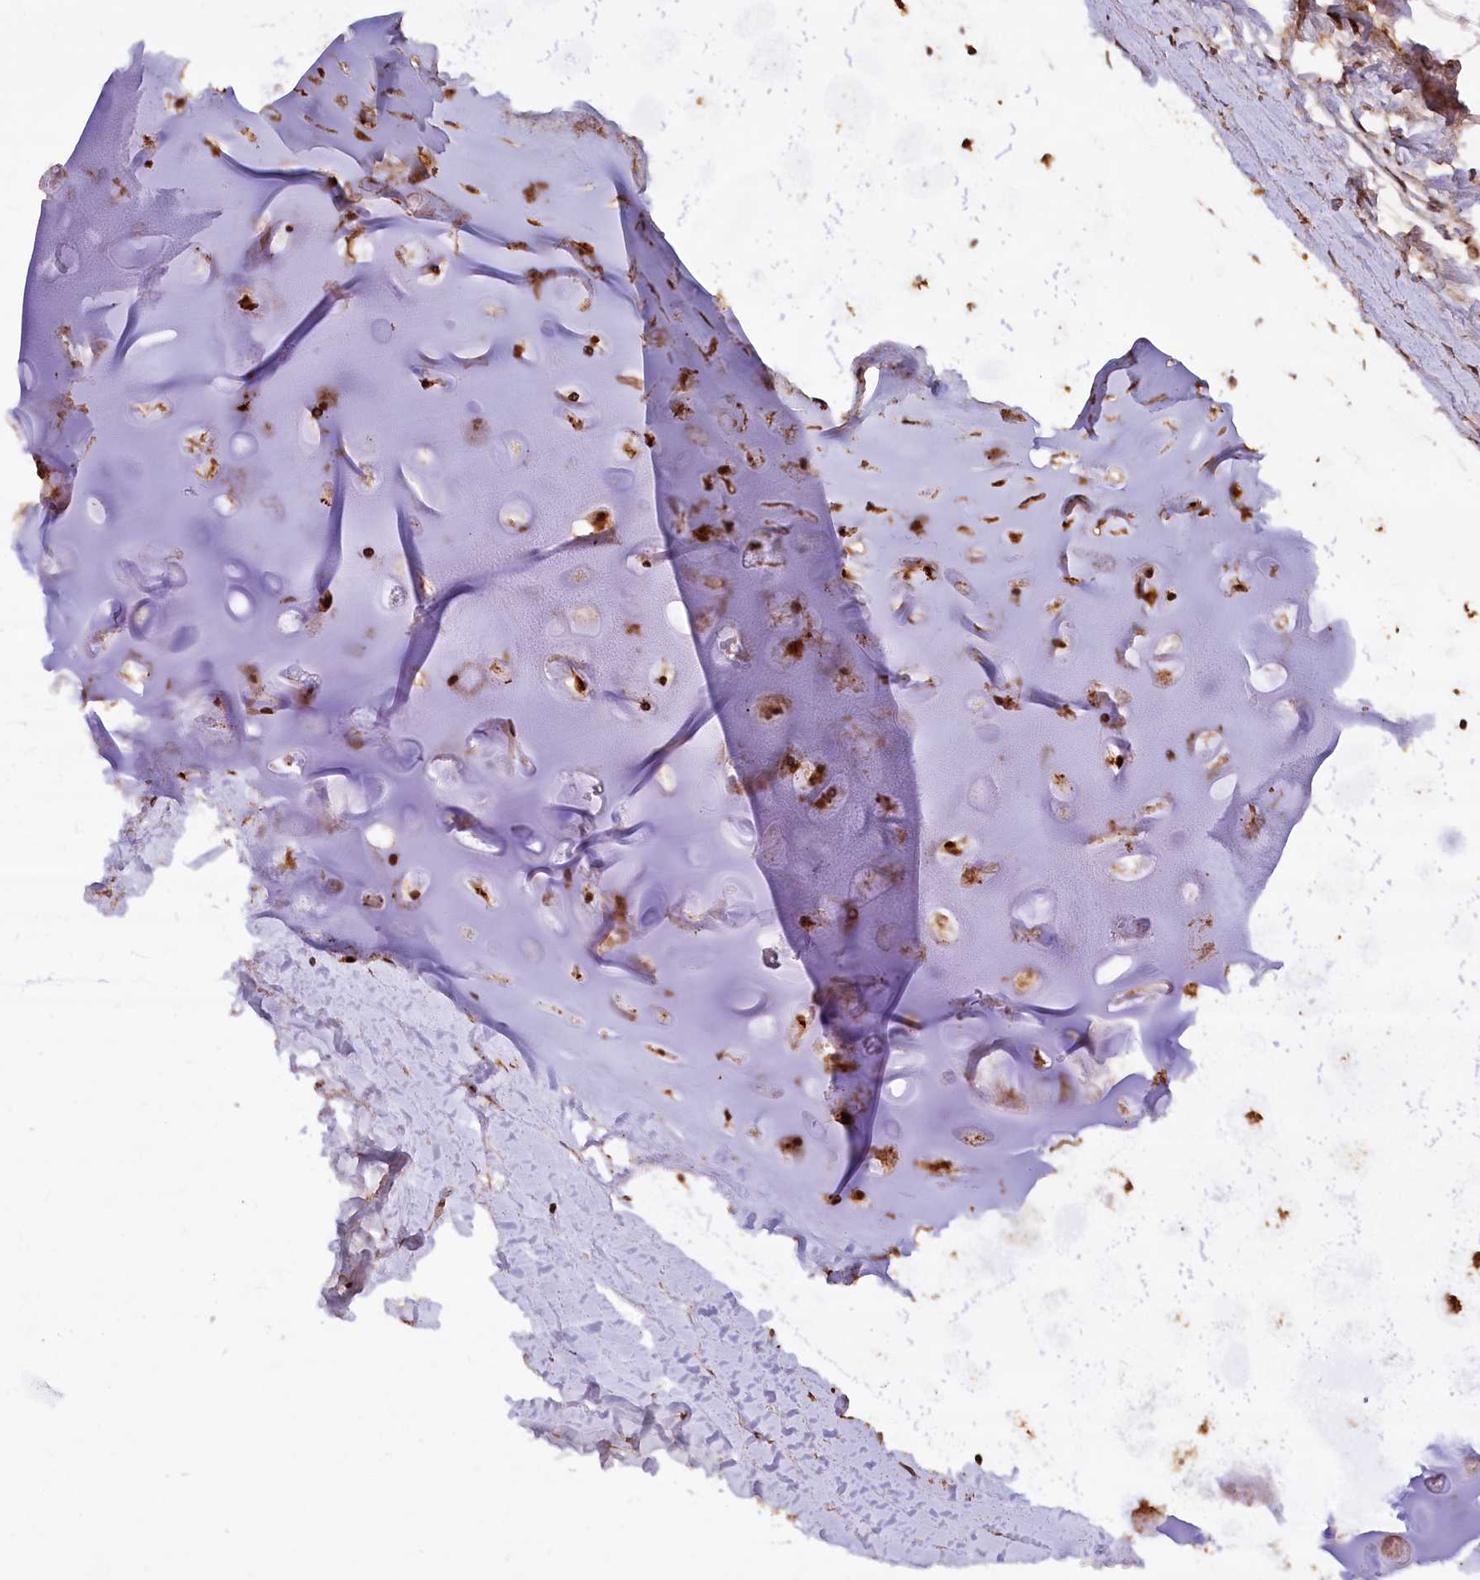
{"staining": {"intensity": "strong", "quantity": ">75%", "location": "cytoplasmic/membranous,nuclear"}, "tissue": "adipose tissue", "cell_type": "Adipocytes", "image_type": "normal", "snomed": [{"axis": "morphology", "description": "Normal tissue, NOS"}, {"axis": "topography", "description": "Lymph node"}, {"axis": "topography", "description": "Bronchus"}], "caption": "About >75% of adipocytes in normal human adipose tissue display strong cytoplasmic/membranous,nuclear protein staining as visualized by brown immunohistochemical staining.", "gene": "IST1", "patient": {"sex": "male", "age": 63}}